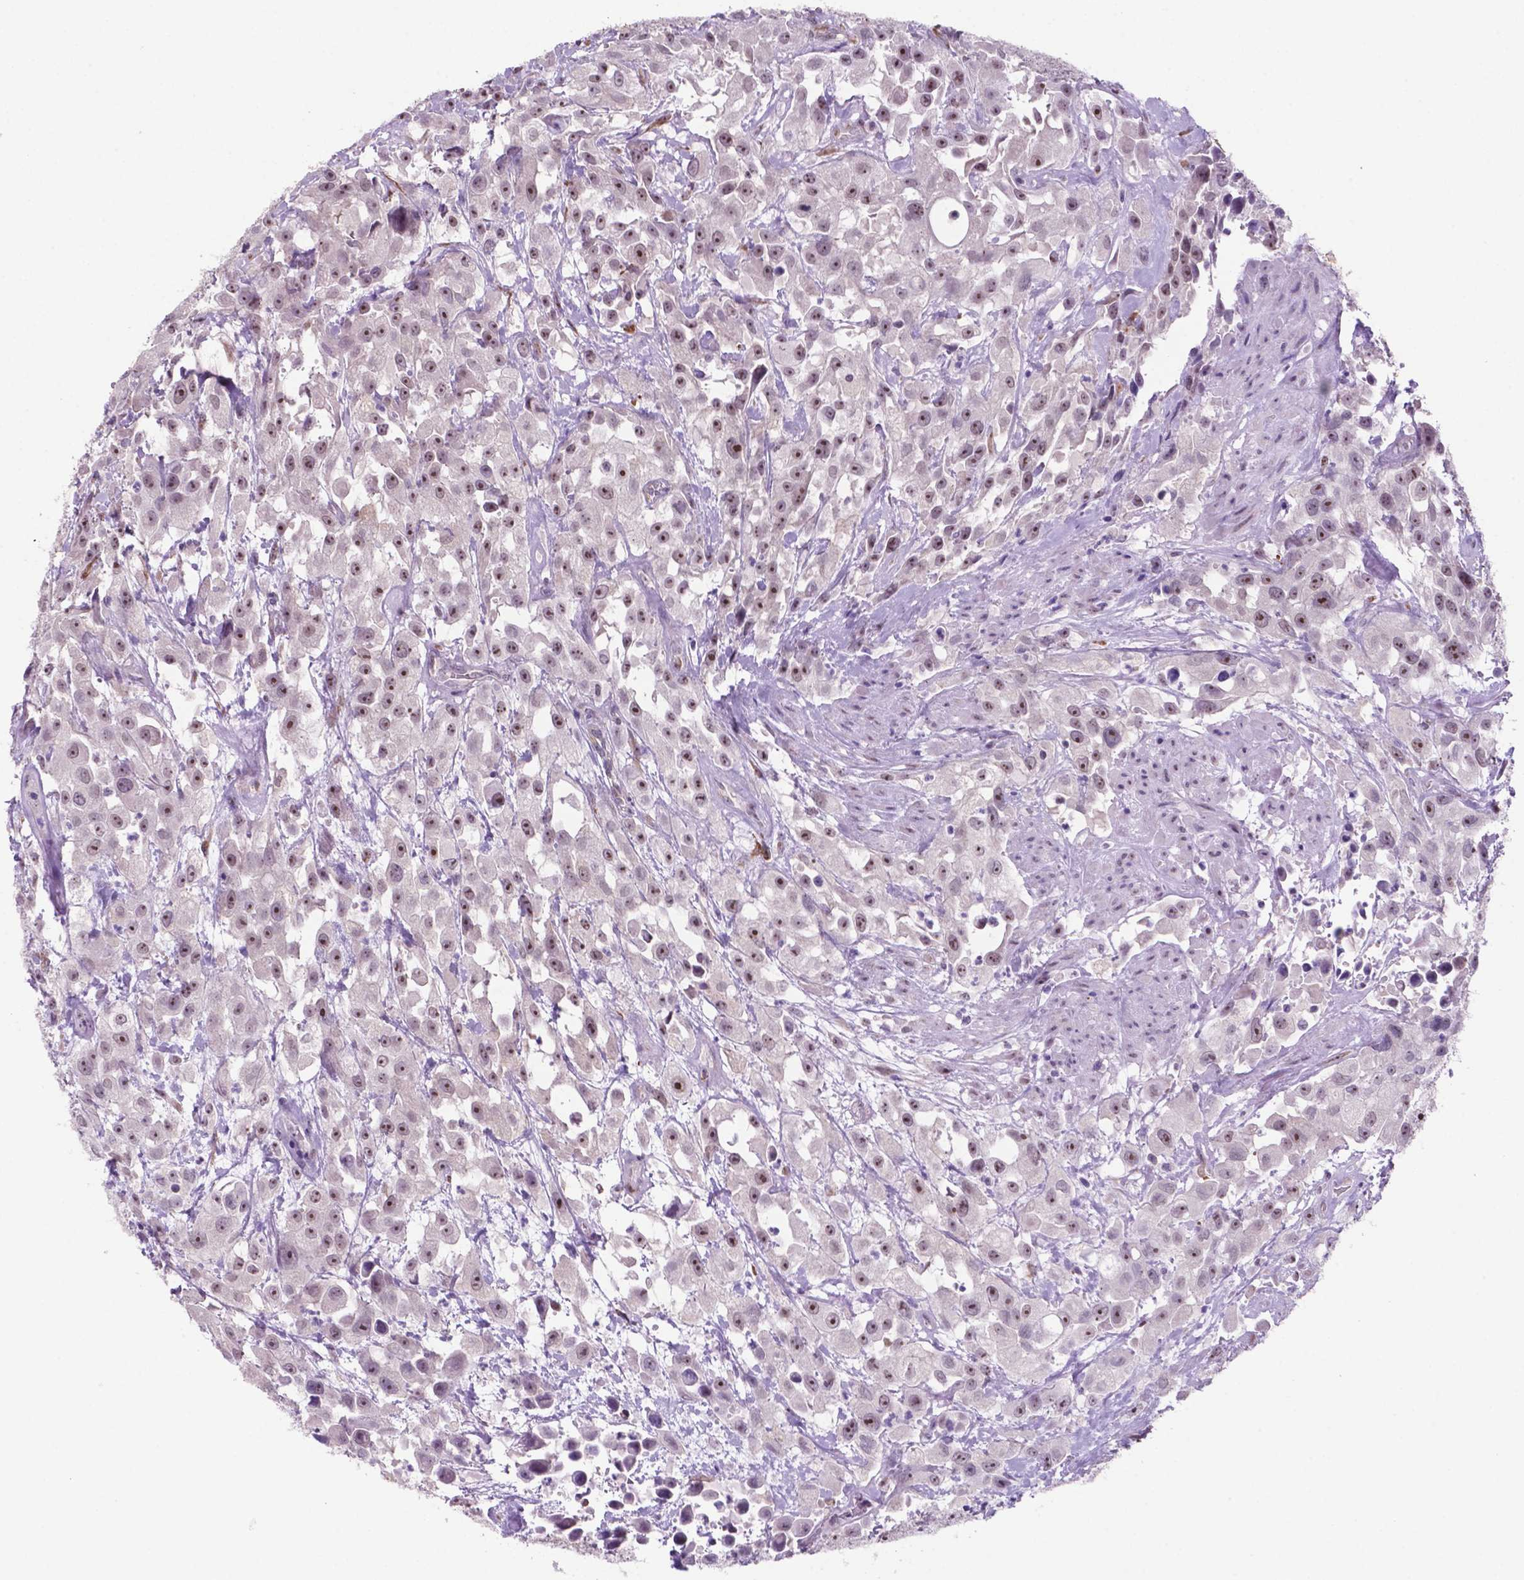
{"staining": {"intensity": "moderate", "quantity": ">75%", "location": "nuclear"}, "tissue": "urothelial cancer", "cell_type": "Tumor cells", "image_type": "cancer", "snomed": [{"axis": "morphology", "description": "Urothelial carcinoma, High grade"}, {"axis": "topography", "description": "Urinary bladder"}], "caption": "Tumor cells reveal medium levels of moderate nuclear expression in about >75% of cells in urothelial cancer.", "gene": "C18orf21", "patient": {"sex": "male", "age": 79}}